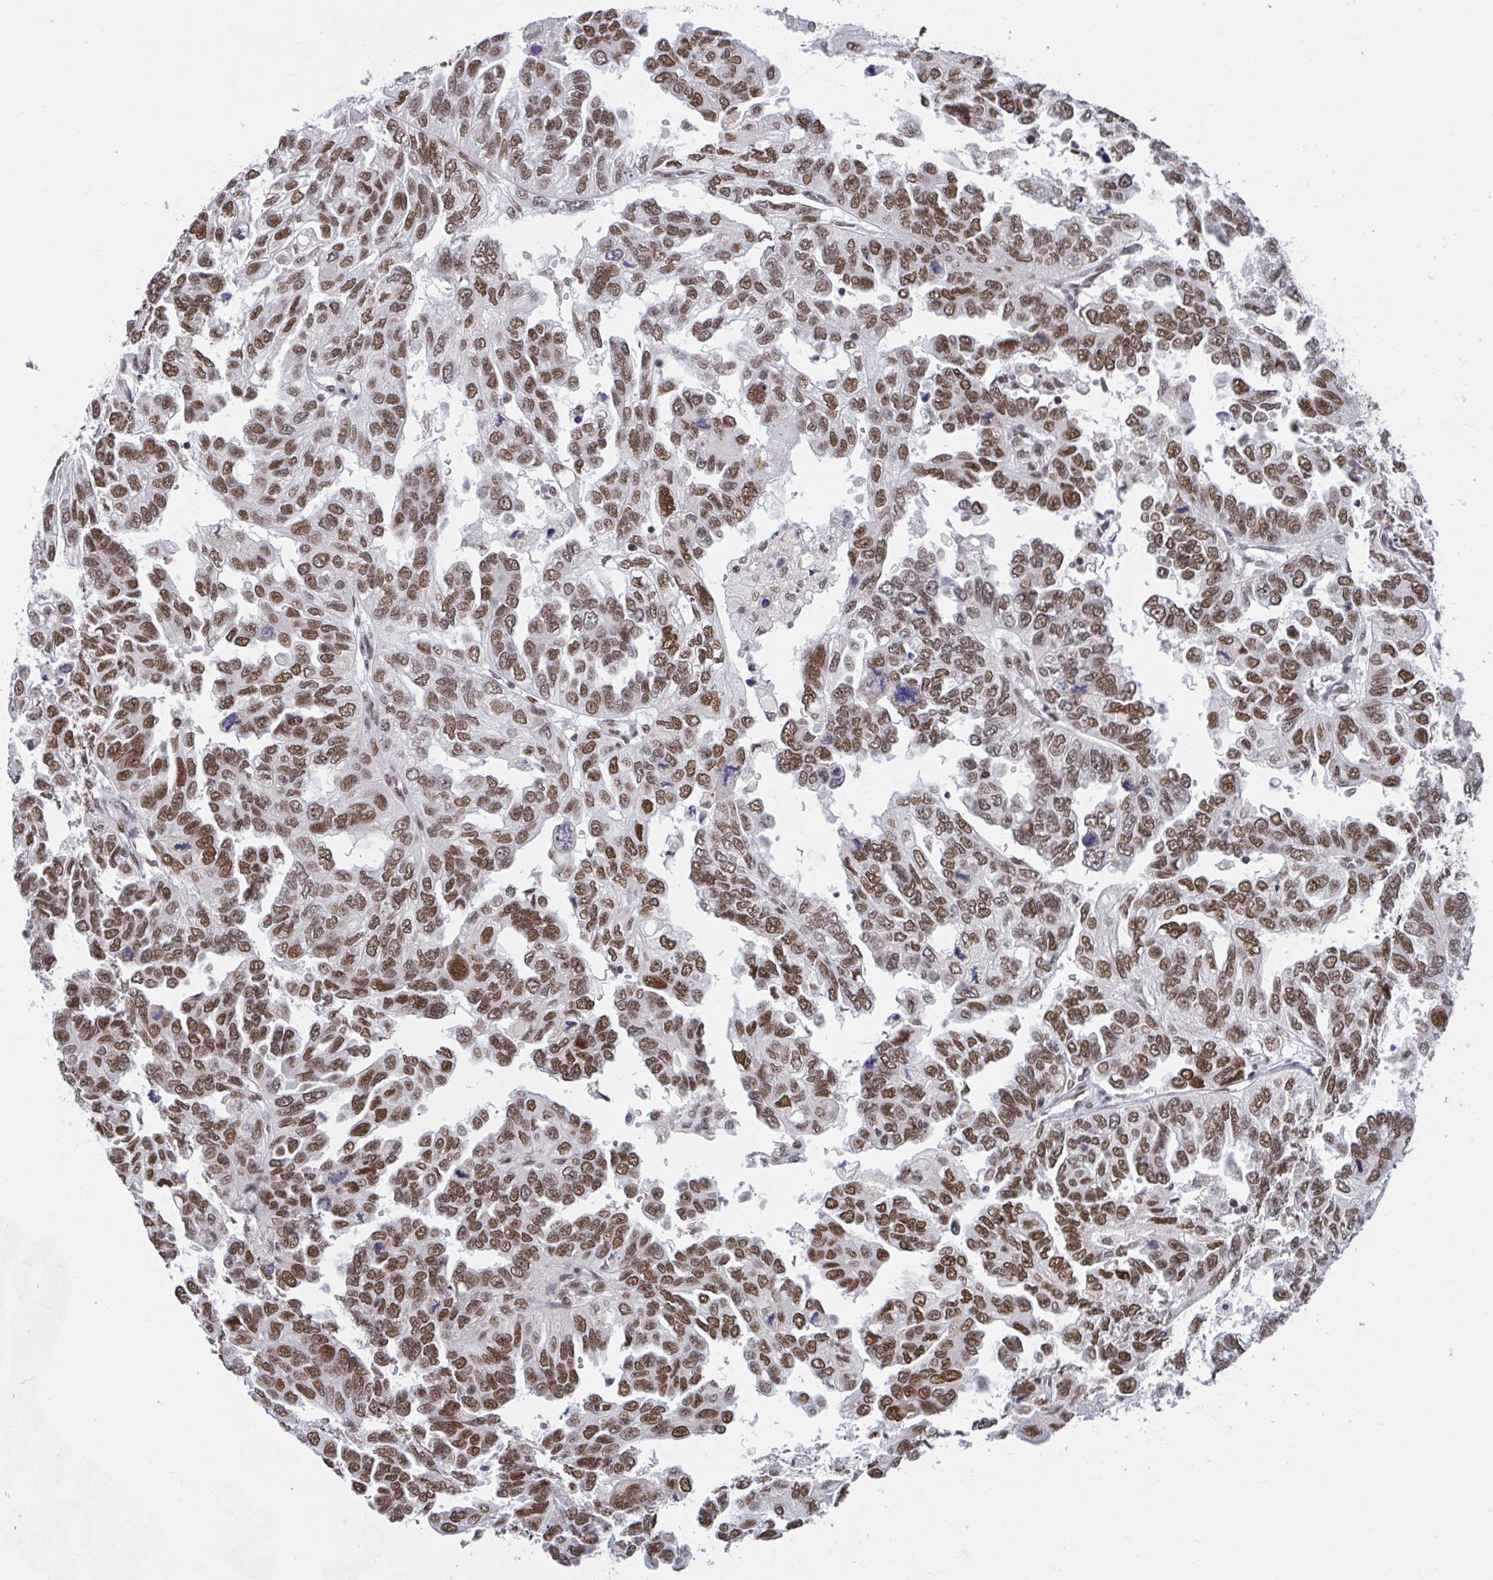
{"staining": {"intensity": "moderate", "quantity": ">75%", "location": "nuclear"}, "tissue": "ovarian cancer", "cell_type": "Tumor cells", "image_type": "cancer", "snomed": [{"axis": "morphology", "description": "Cystadenocarcinoma, serous, NOS"}, {"axis": "topography", "description": "Ovary"}], "caption": "Human ovarian serous cystadenocarcinoma stained for a protein (brown) displays moderate nuclear positive staining in approximately >75% of tumor cells.", "gene": "PHF10", "patient": {"sex": "female", "age": 53}}